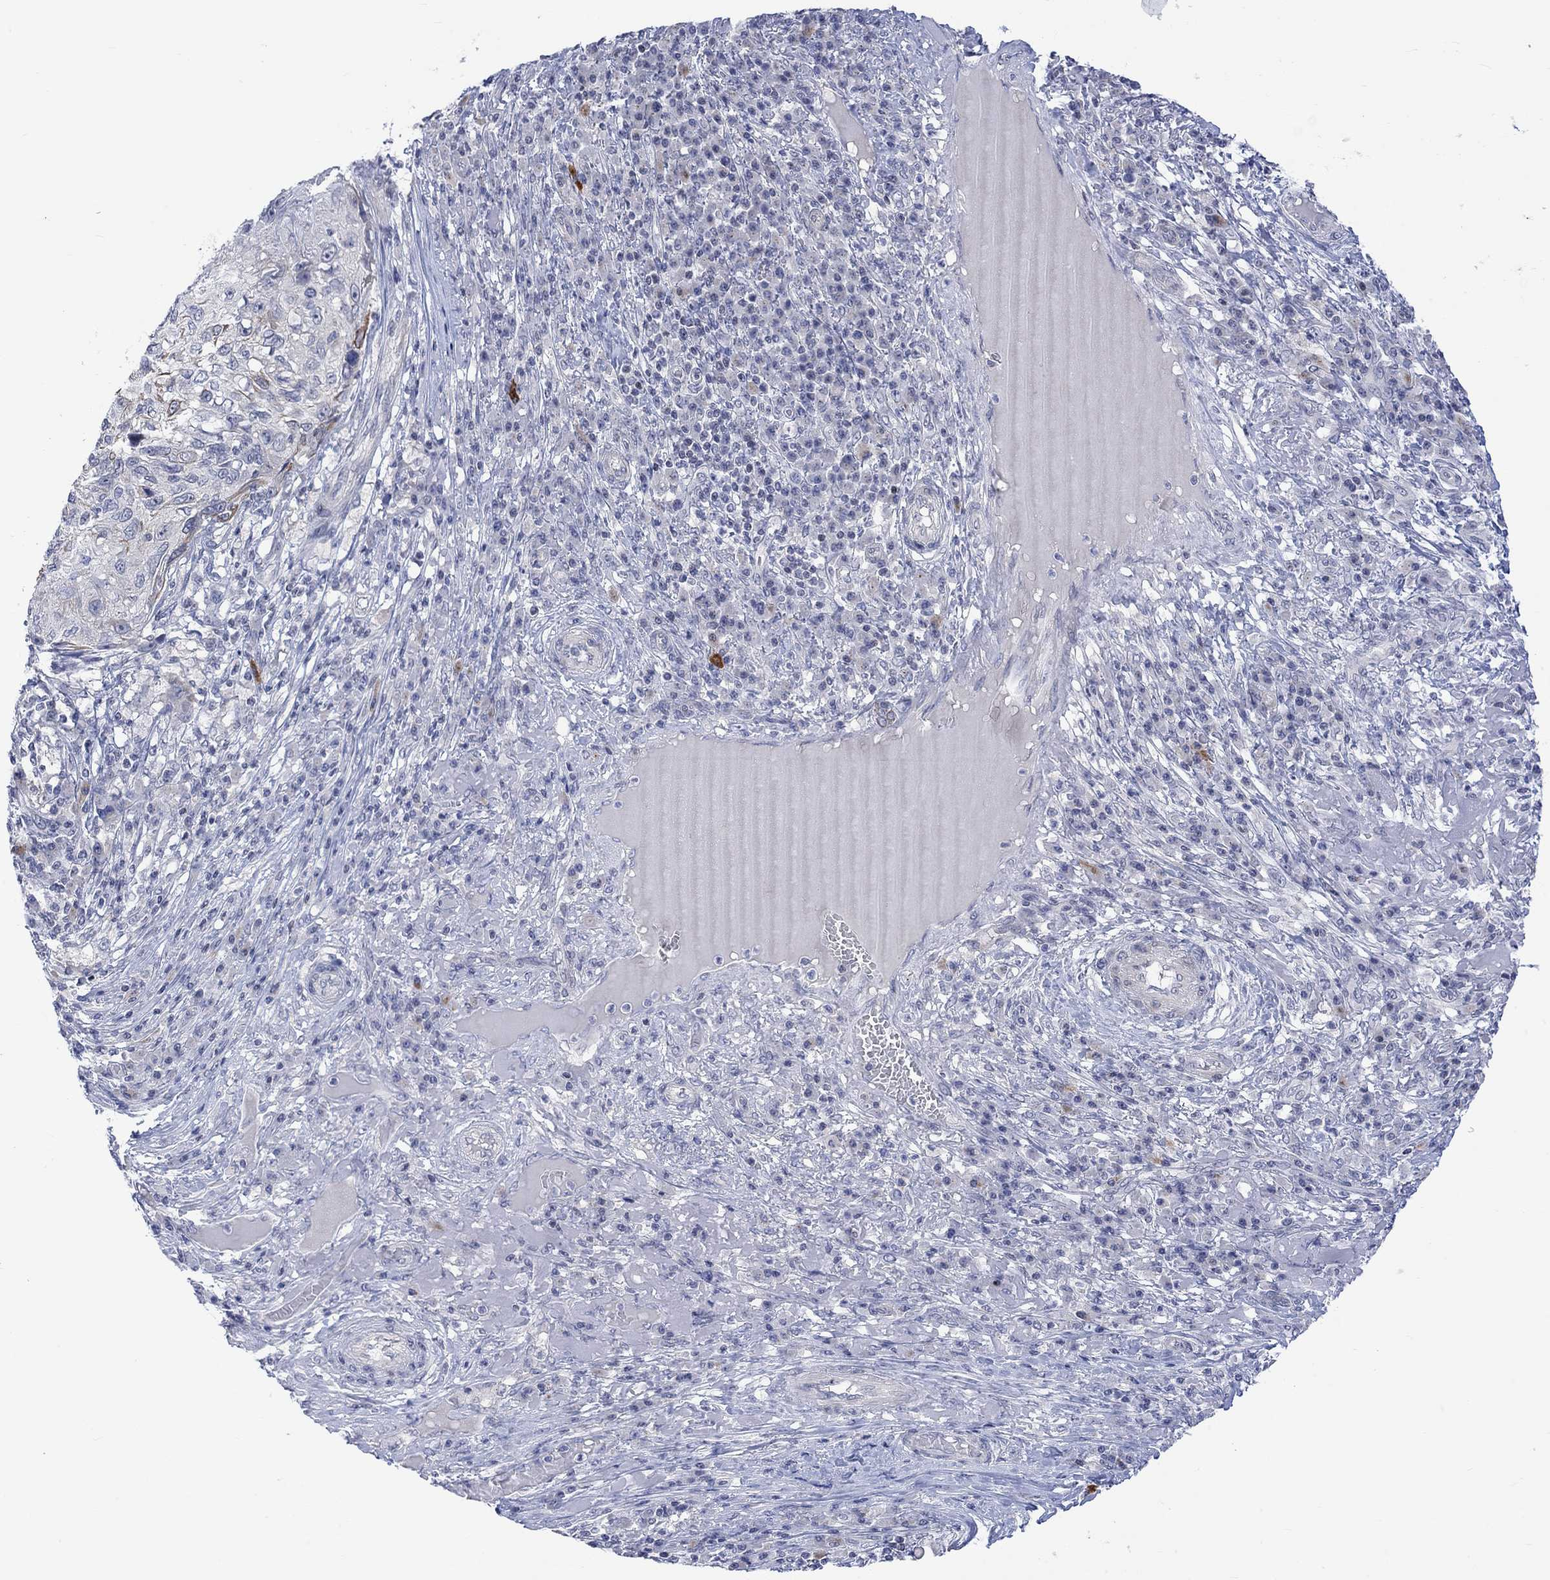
{"staining": {"intensity": "moderate", "quantity": "<25%", "location": "cytoplasmic/membranous"}, "tissue": "skin cancer", "cell_type": "Tumor cells", "image_type": "cancer", "snomed": [{"axis": "morphology", "description": "Squamous cell carcinoma, NOS"}, {"axis": "topography", "description": "Skin"}], "caption": "Immunohistochemistry (IHC) (DAB (3,3'-diaminobenzidine)) staining of human skin squamous cell carcinoma exhibits moderate cytoplasmic/membranous protein positivity in about <25% of tumor cells.", "gene": "DCX", "patient": {"sex": "male", "age": 92}}